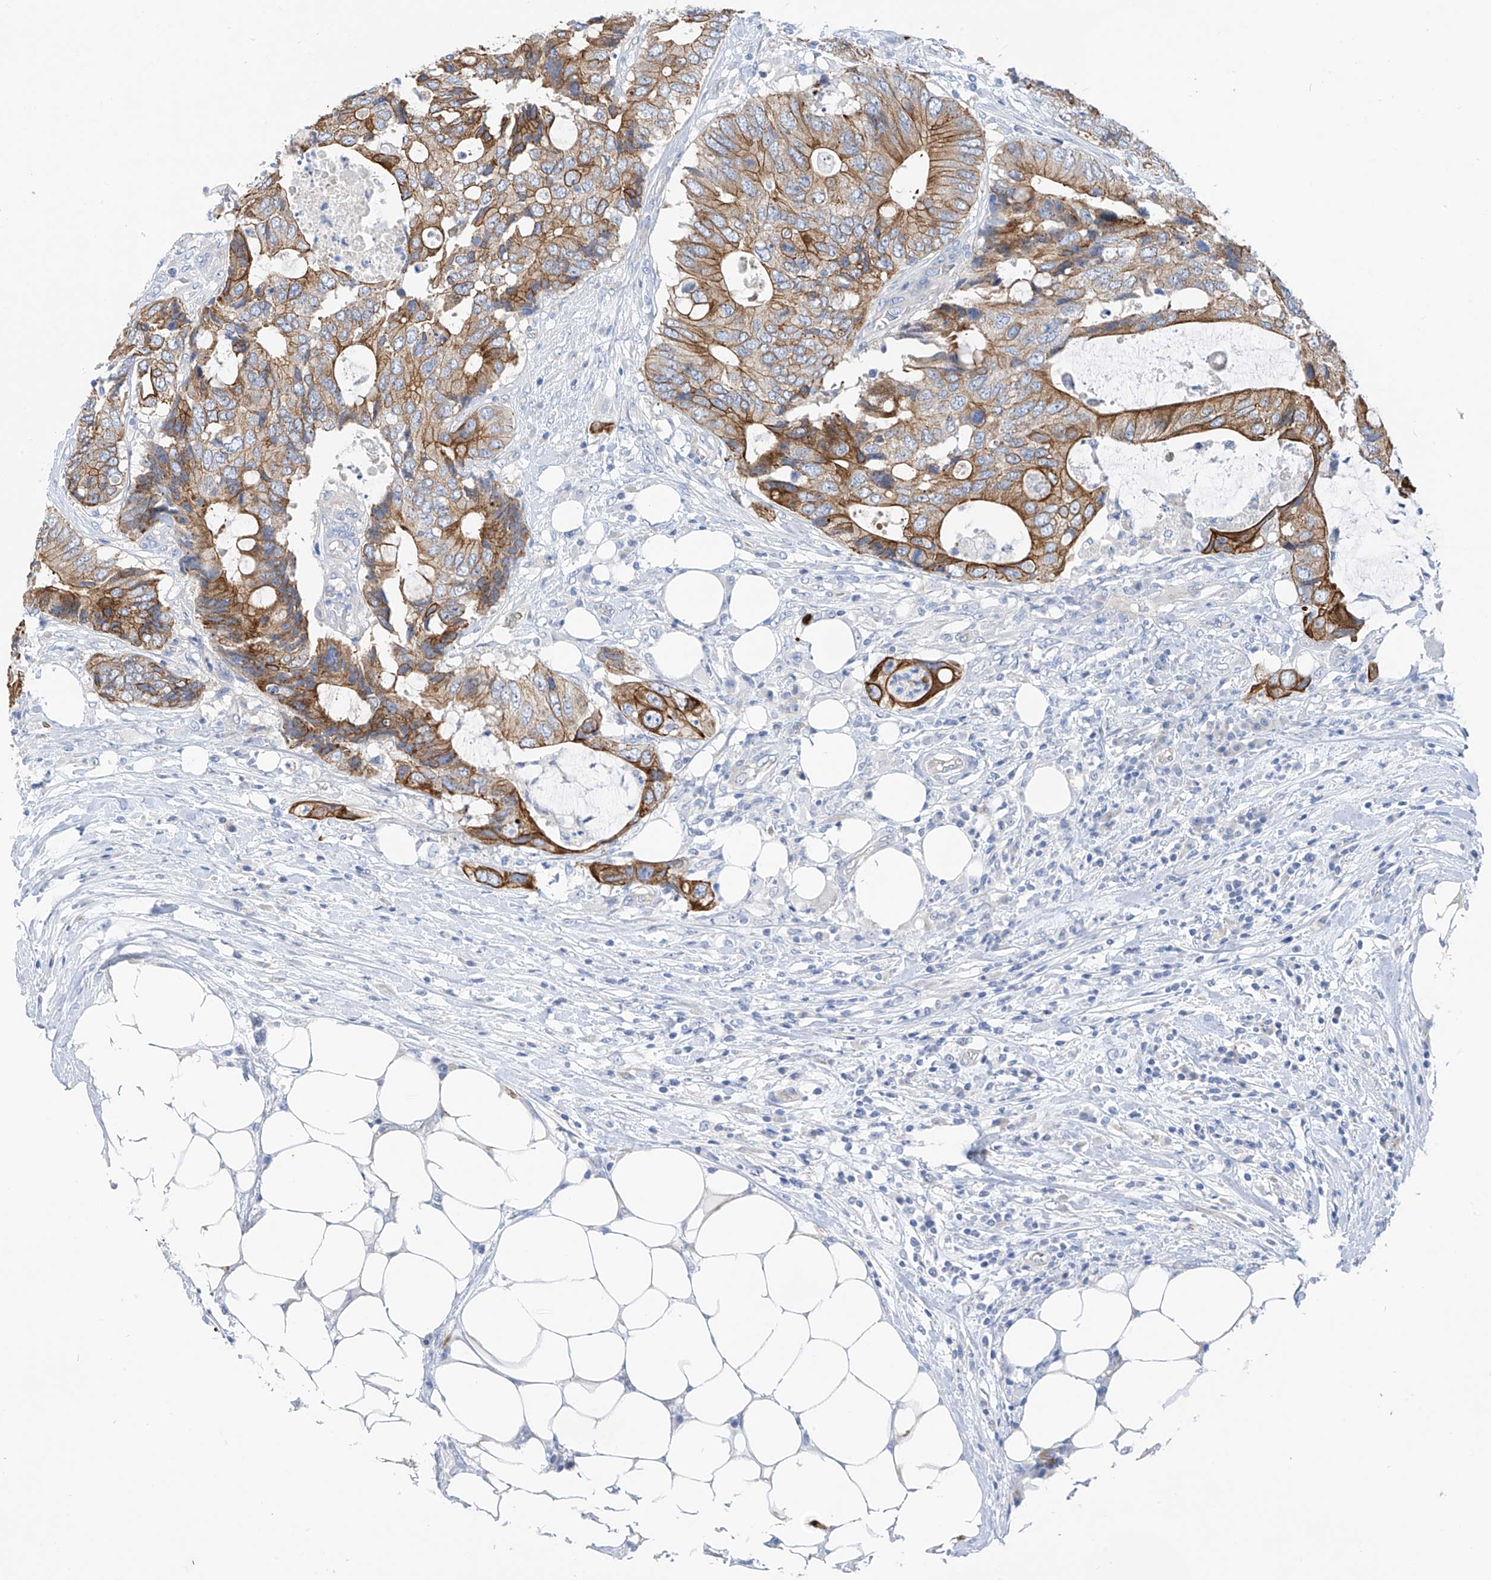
{"staining": {"intensity": "moderate", "quantity": ">75%", "location": "cytoplasmic/membranous"}, "tissue": "colorectal cancer", "cell_type": "Tumor cells", "image_type": "cancer", "snomed": [{"axis": "morphology", "description": "Adenocarcinoma, NOS"}, {"axis": "topography", "description": "Colon"}], "caption": "An immunohistochemistry image of neoplastic tissue is shown. Protein staining in brown highlights moderate cytoplasmic/membranous positivity in colorectal adenocarcinoma within tumor cells.", "gene": "PIK3C2B", "patient": {"sex": "male", "age": 71}}